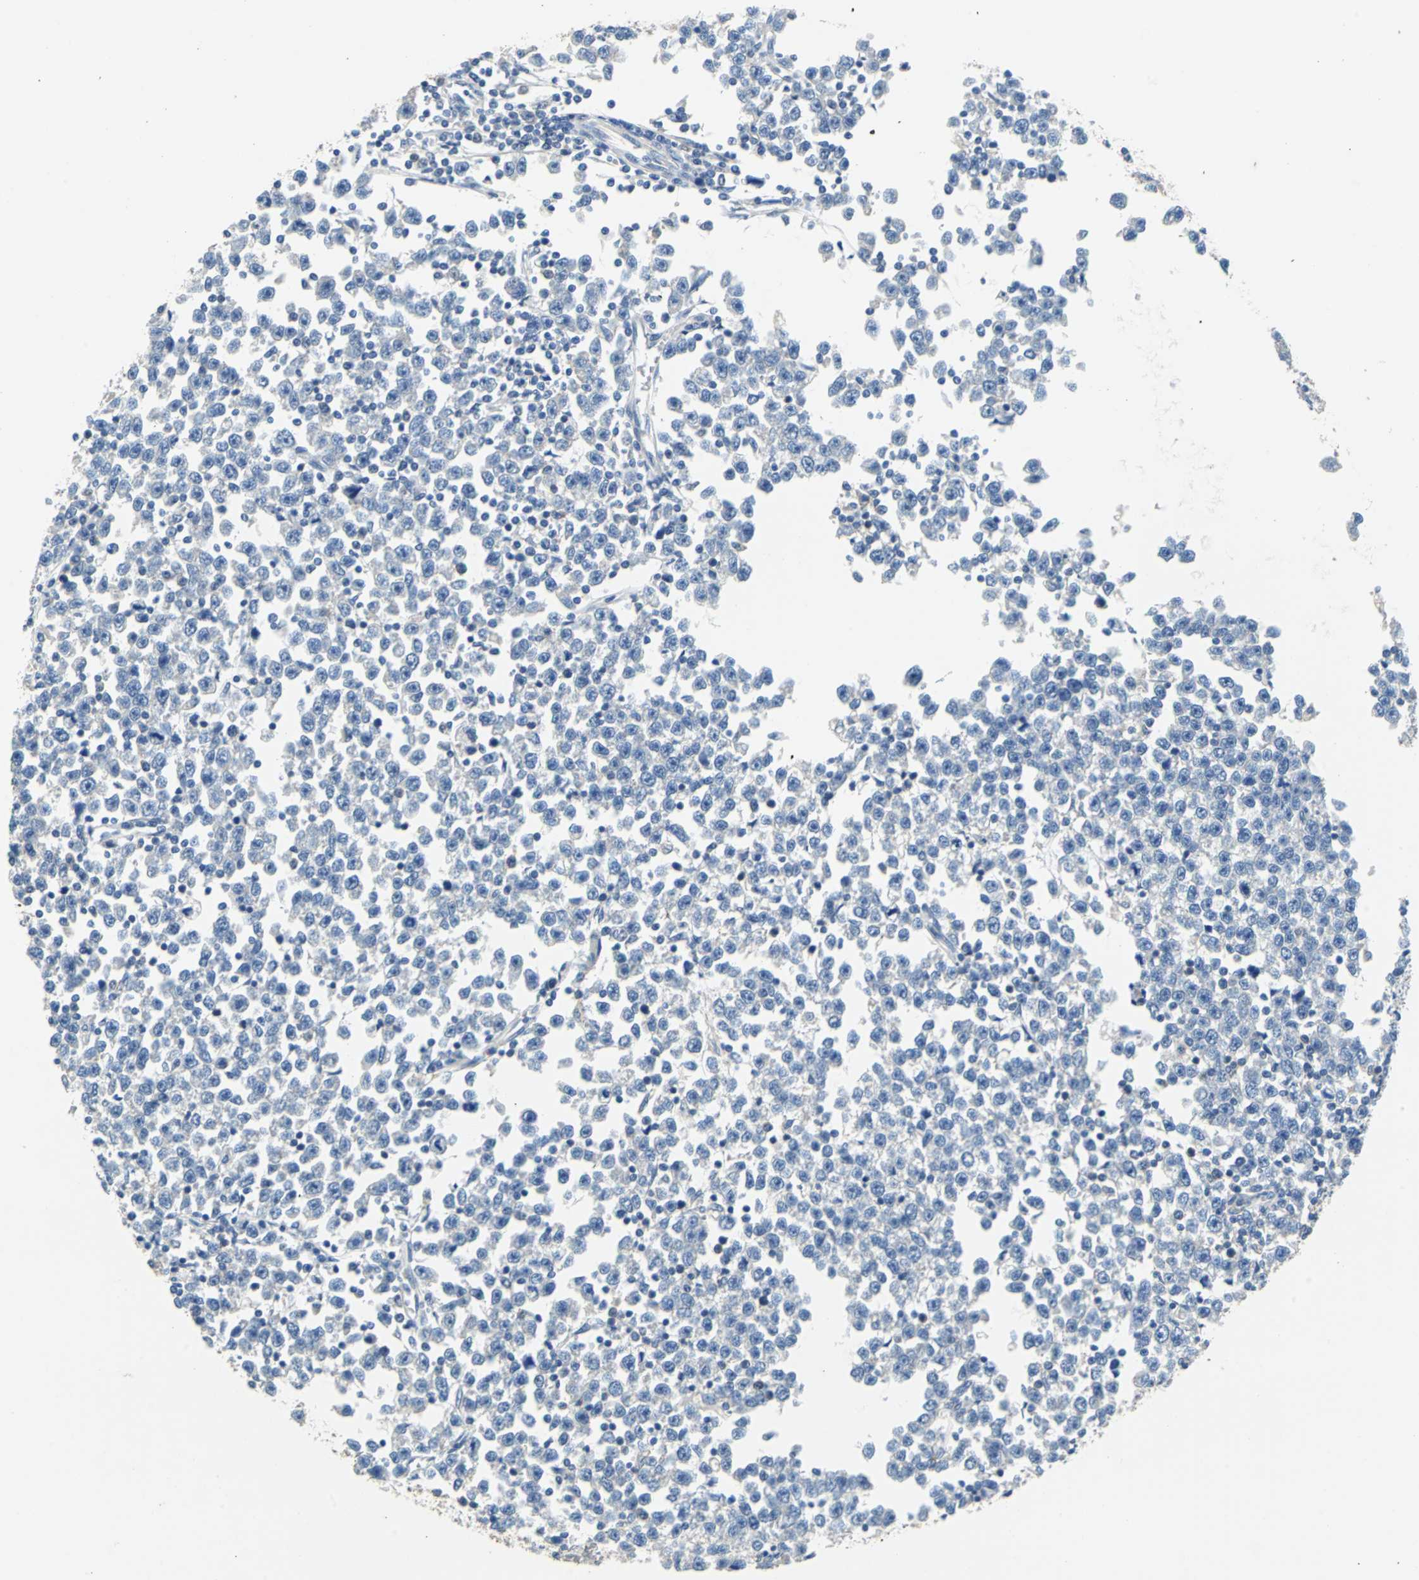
{"staining": {"intensity": "negative", "quantity": "none", "location": "none"}, "tissue": "testis cancer", "cell_type": "Tumor cells", "image_type": "cancer", "snomed": [{"axis": "morphology", "description": "Seminoma, NOS"}, {"axis": "topography", "description": "Testis"}], "caption": "The histopathology image displays no staining of tumor cells in testis cancer (seminoma).", "gene": "TEX264", "patient": {"sex": "male", "age": 43}}